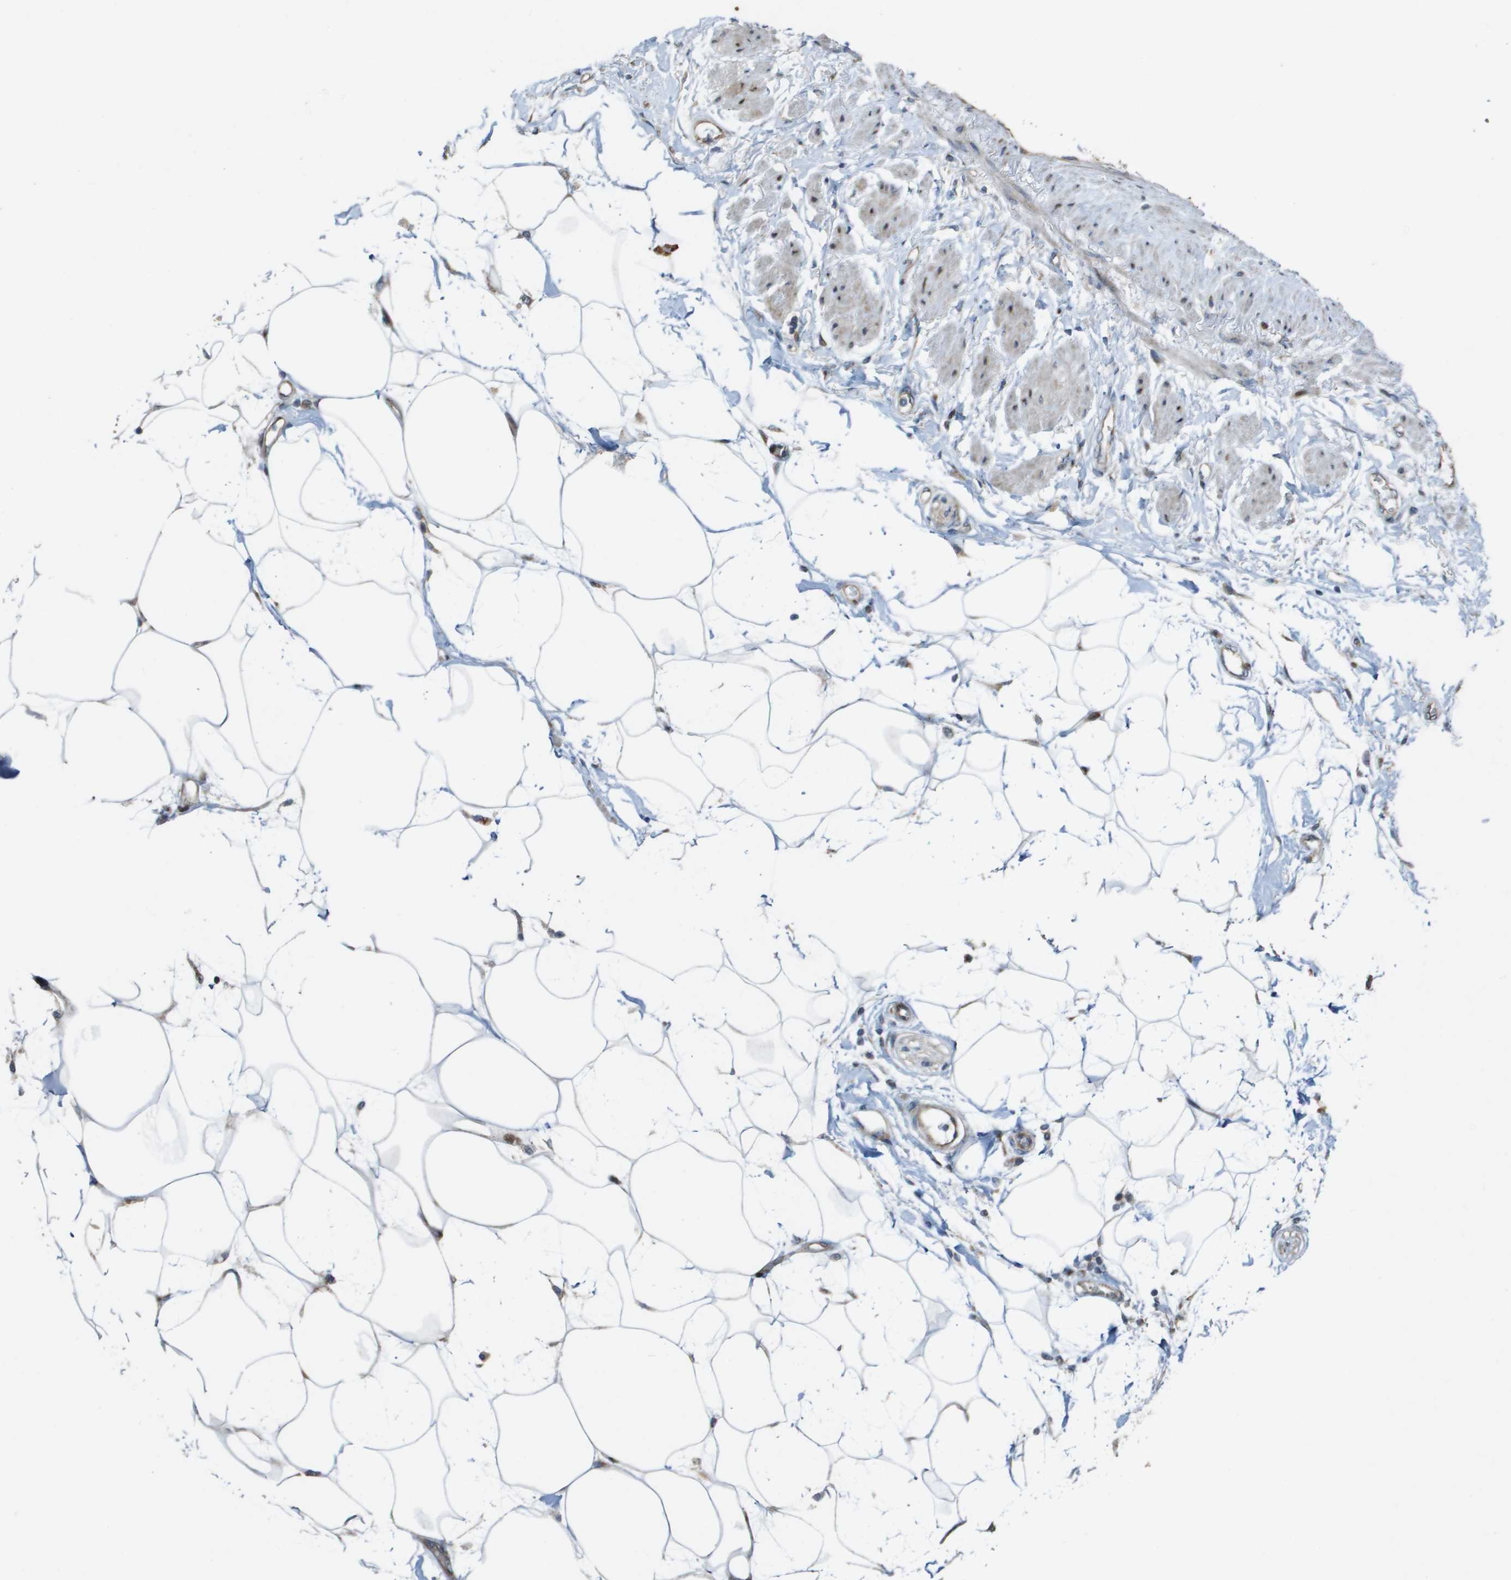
{"staining": {"intensity": "negative", "quantity": "none", "location": "none"}, "tissue": "adipose tissue", "cell_type": "Adipocytes", "image_type": "normal", "snomed": [{"axis": "morphology", "description": "Normal tissue, NOS"}, {"axis": "morphology", "description": "Adenocarcinoma, NOS"}, {"axis": "topography", "description": "Duodenum"}, {"axis": "topography", "description": "Peripheral nerve tissue"}], "caption": "Immunohistochemical staining of normal adipose tissue exhibits no significant staining in adipocytes.", "gene": "MGAT3", "patient": {"sex": "female", "age": 60}}